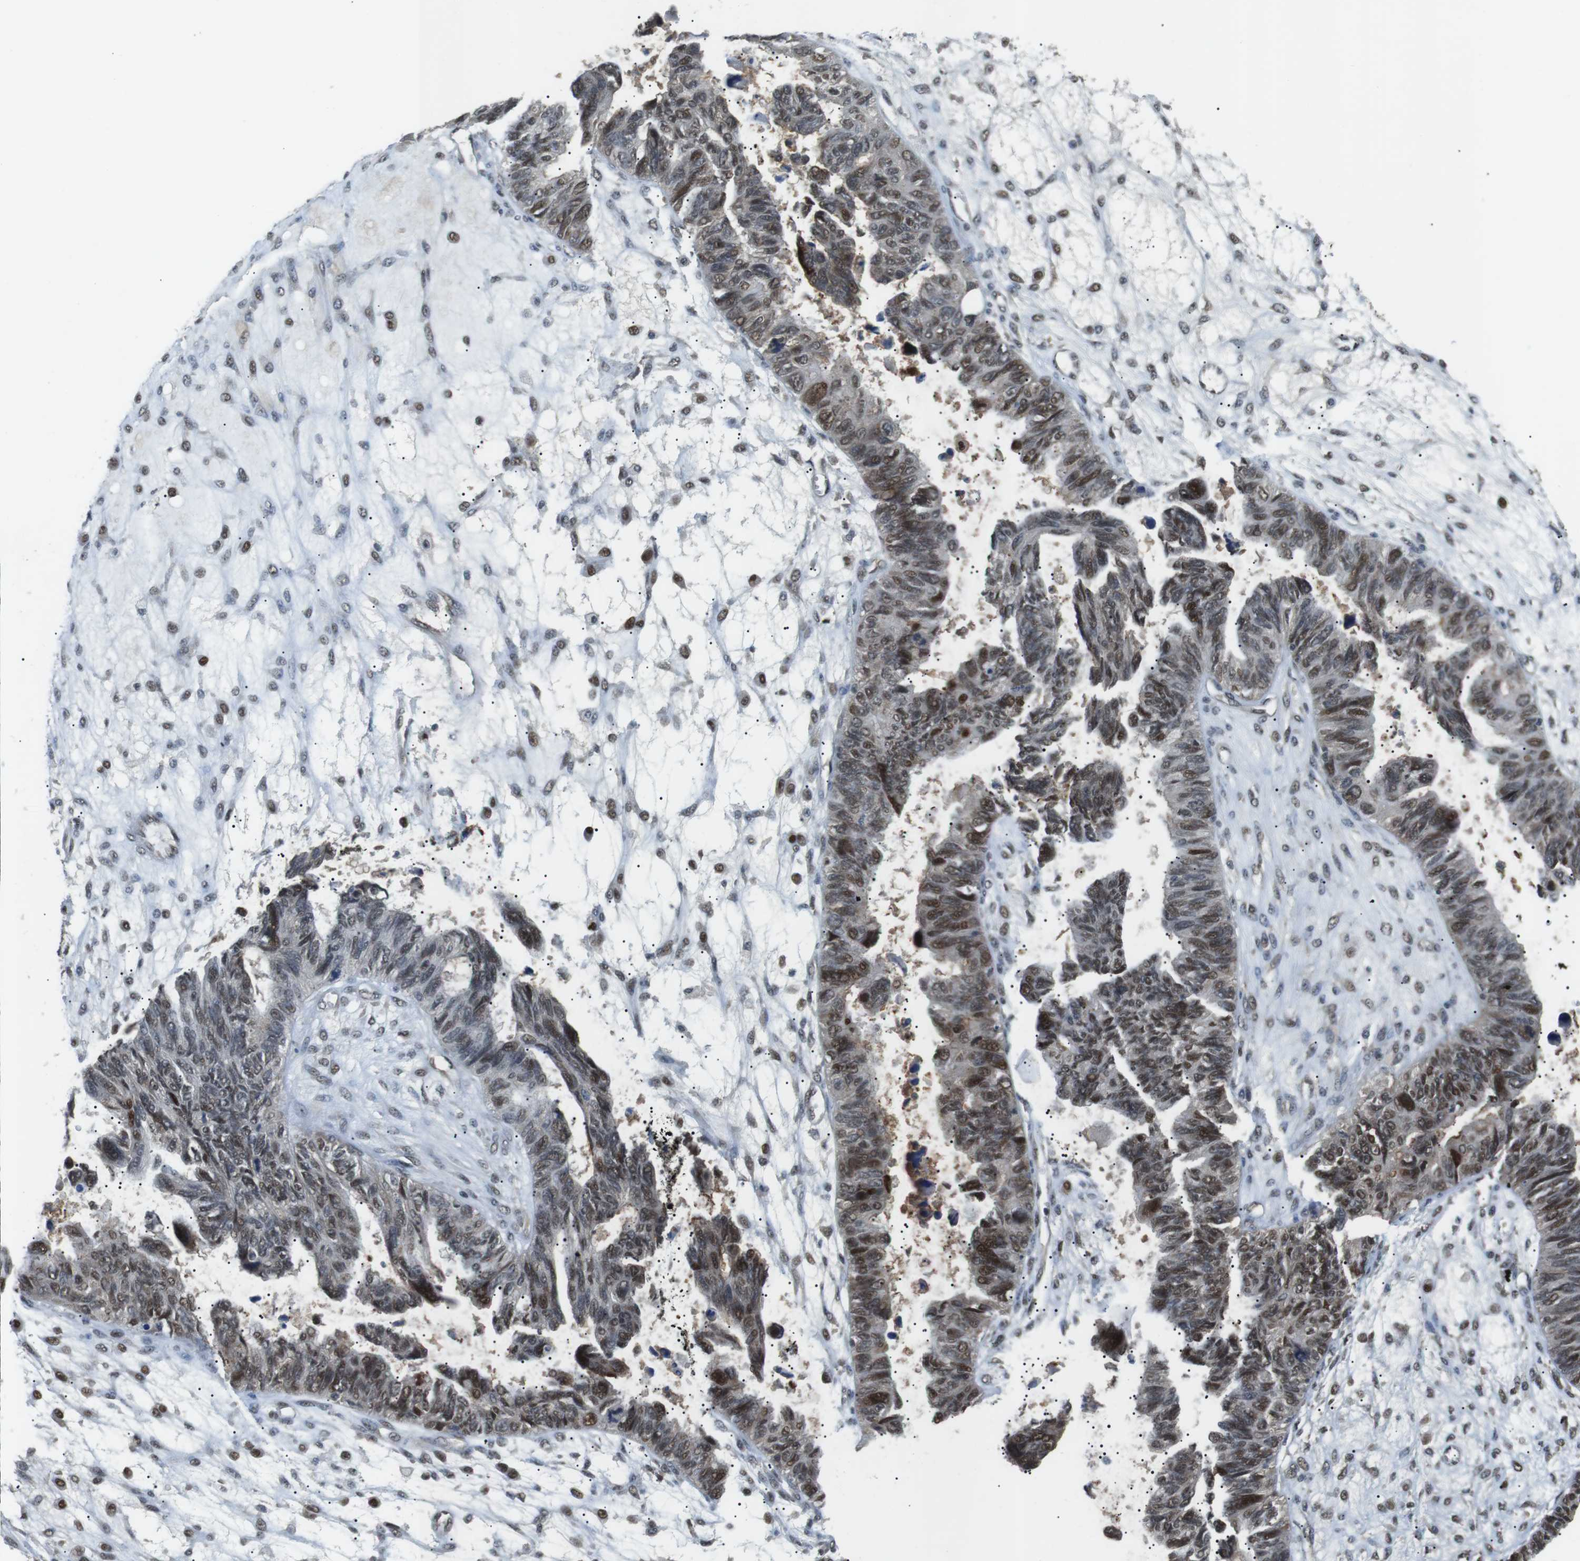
{"staining": {"intensity": "moderate", "quantity": ">75%", "location": "nuclear"}, "tissue": "ovarian cancer", "cell_type": "Tumor cells", "image_type": "cancer", "snomed": [{"axis": "morphology", "description": "Cystadenocarcinoma, serous, NOS"}, {"axis": "topography", "description": "Ovary"}], "caption": "Ovarian cancer was stained to show a protein in brown. There is medium levels of moderate nuclear expression in about >75% of tumor cells.", "gene": "ORAI3", "patient": {"sex": "female", "age": 79}}